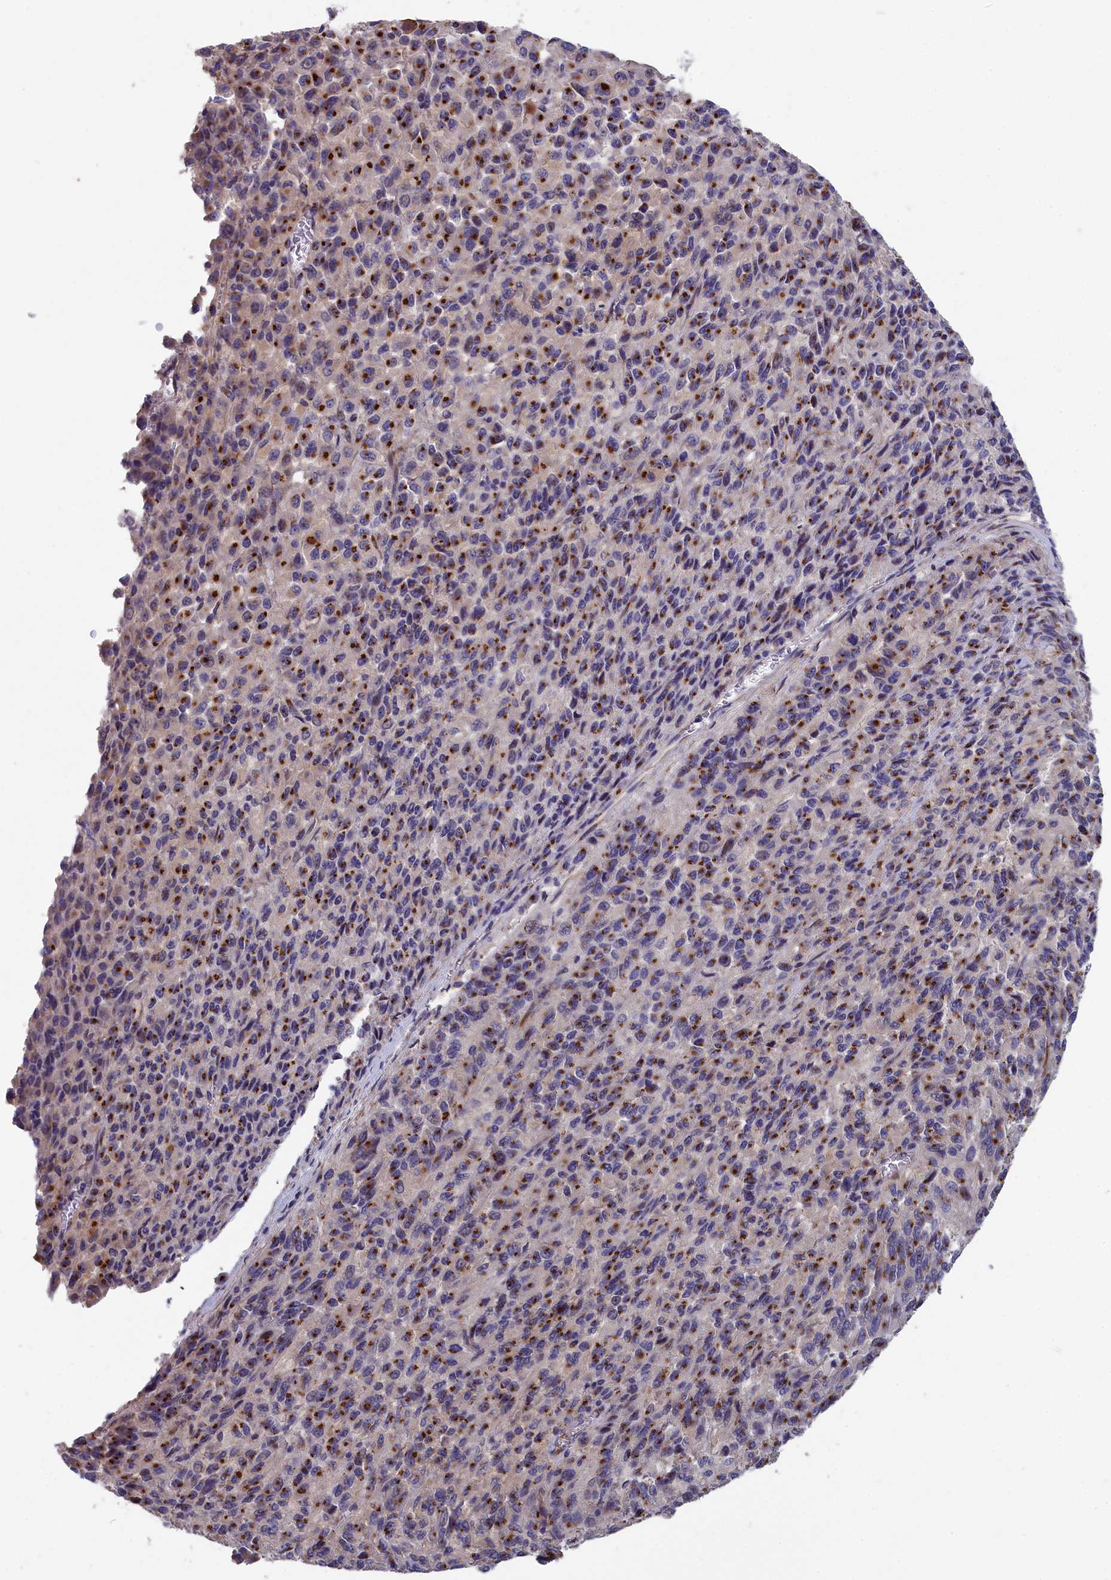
{"staining": {"intensity": "moderate", "quantity": ">75%", "location": "cytoplasmic/membranous"}, "tissue": "melanoma", "cell_type": "Tumor cells", "image_type": "cancer", "snomed": [{"axis": "morphology", "description": "Malignant melanoma, Metastatic site"}, {"axis": "topography", "description": "Lung"}], "caption": "Tumor cells show moderate cytoplasmic/membranous expression in about >75% of cells in melanoma.", "gene": "TUBGCP4", "patient": {"sex": "male", "age": 64}}